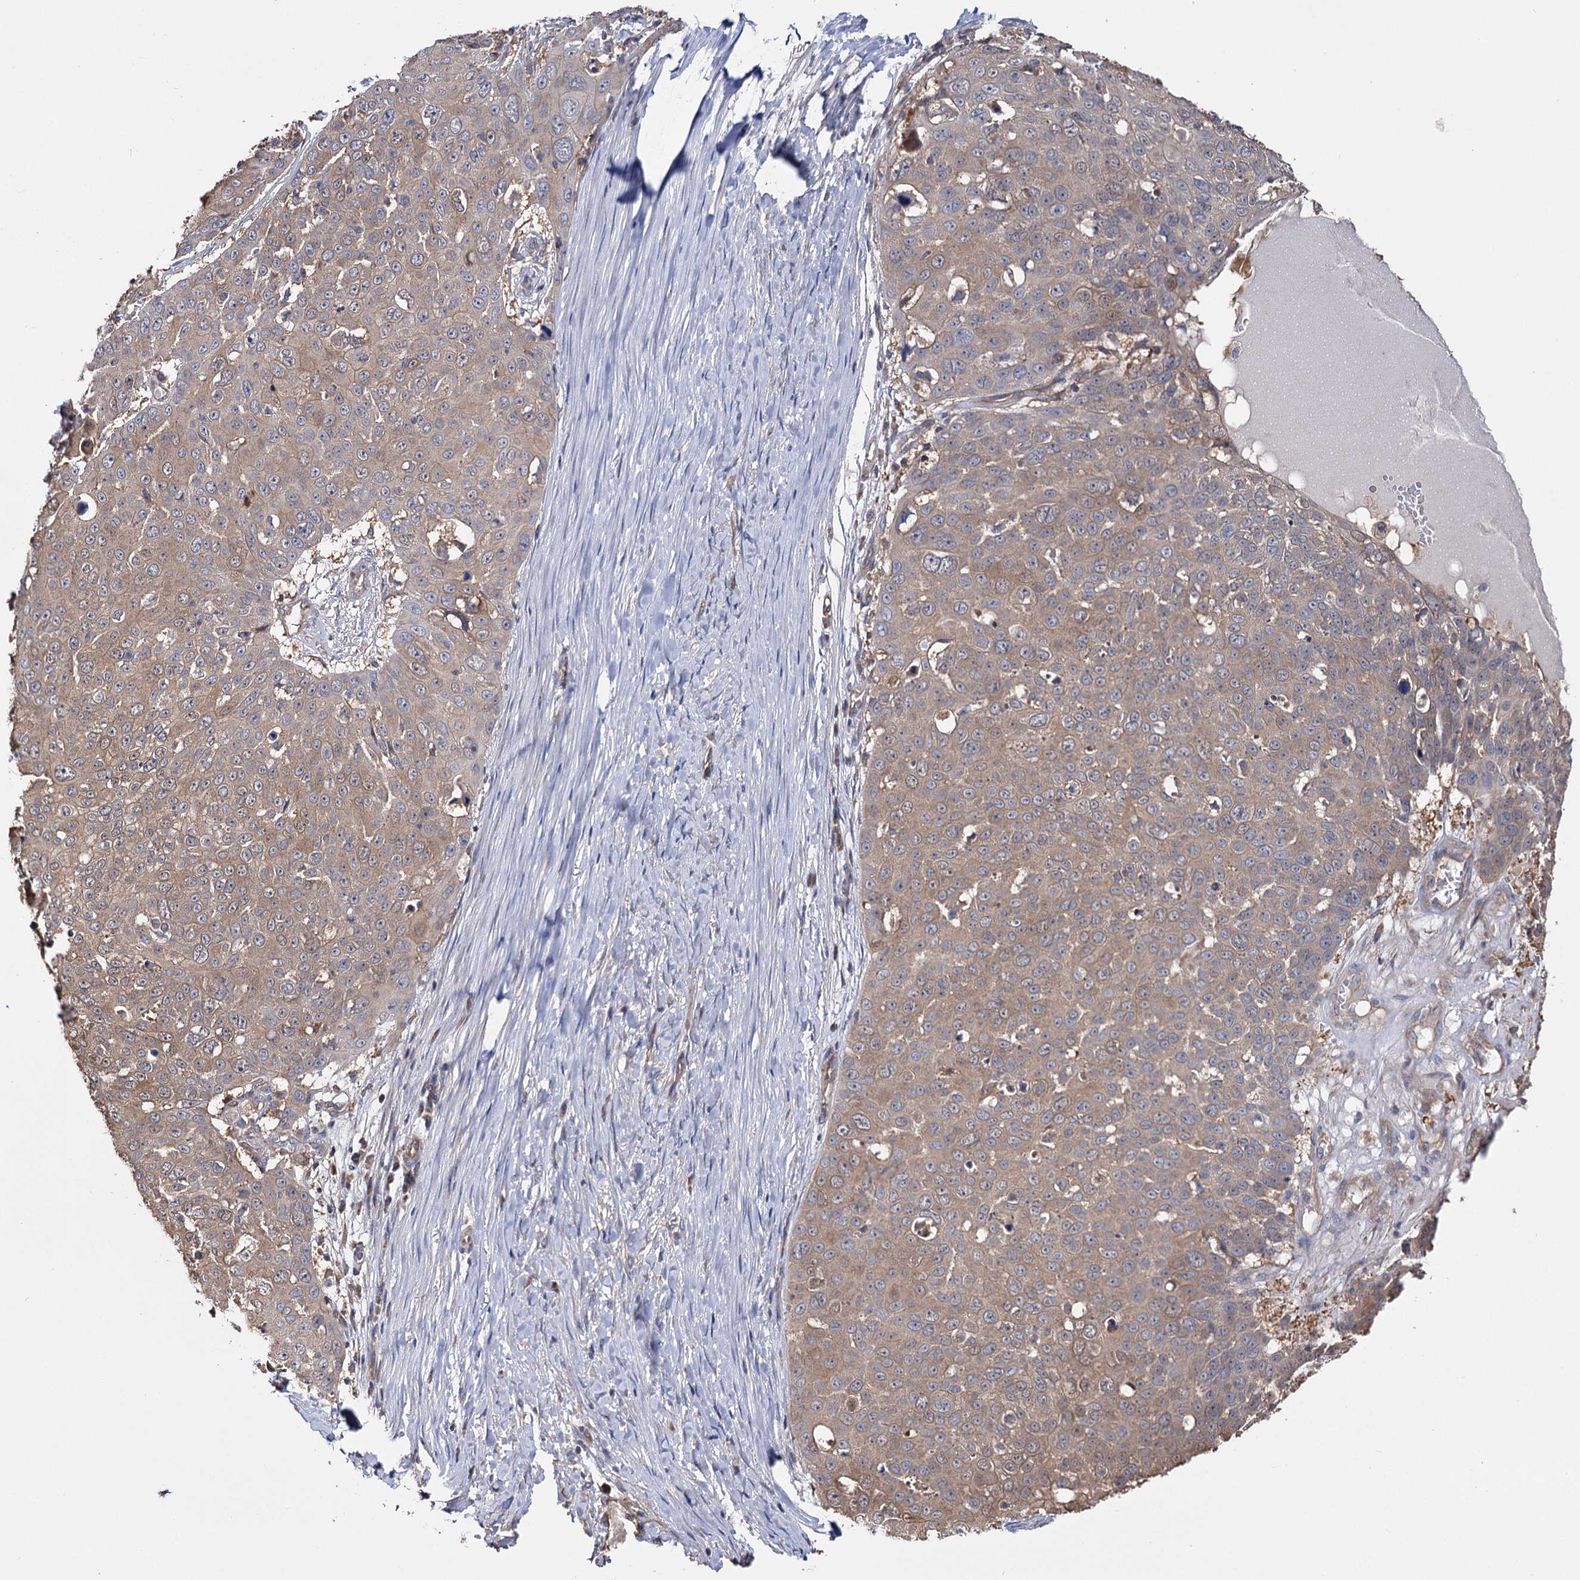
{"staining": {"intensity": "moderate", "quantity": "25%-75%", "location": "cytoplasmic/membranous"}, "tissue": "skin cancer", "cell_type": "Tumor cells", "image_type": "cancer", "snomed": [{"axis": "morphology", "description": "Squamous cell carcinoma, NOS"}, {"axis": "topography", "description": "Skin"}], "caption": "A high-resolution photomicrograph shows immunohistochemistry staining of skin cancer (squamous cell carcinoma), which exhibits moderate cytoplasmic/membranous expression in approximately 25%-75% of tumor cells. The staining is performed using DAB (3,3'-diaminobenzidine) brown chromogen to label protein expression. The nuclei are counter-stained blue using hematoxylin.", "gene": "IDI1", "patient": {"sex": "male", "age": 71}}